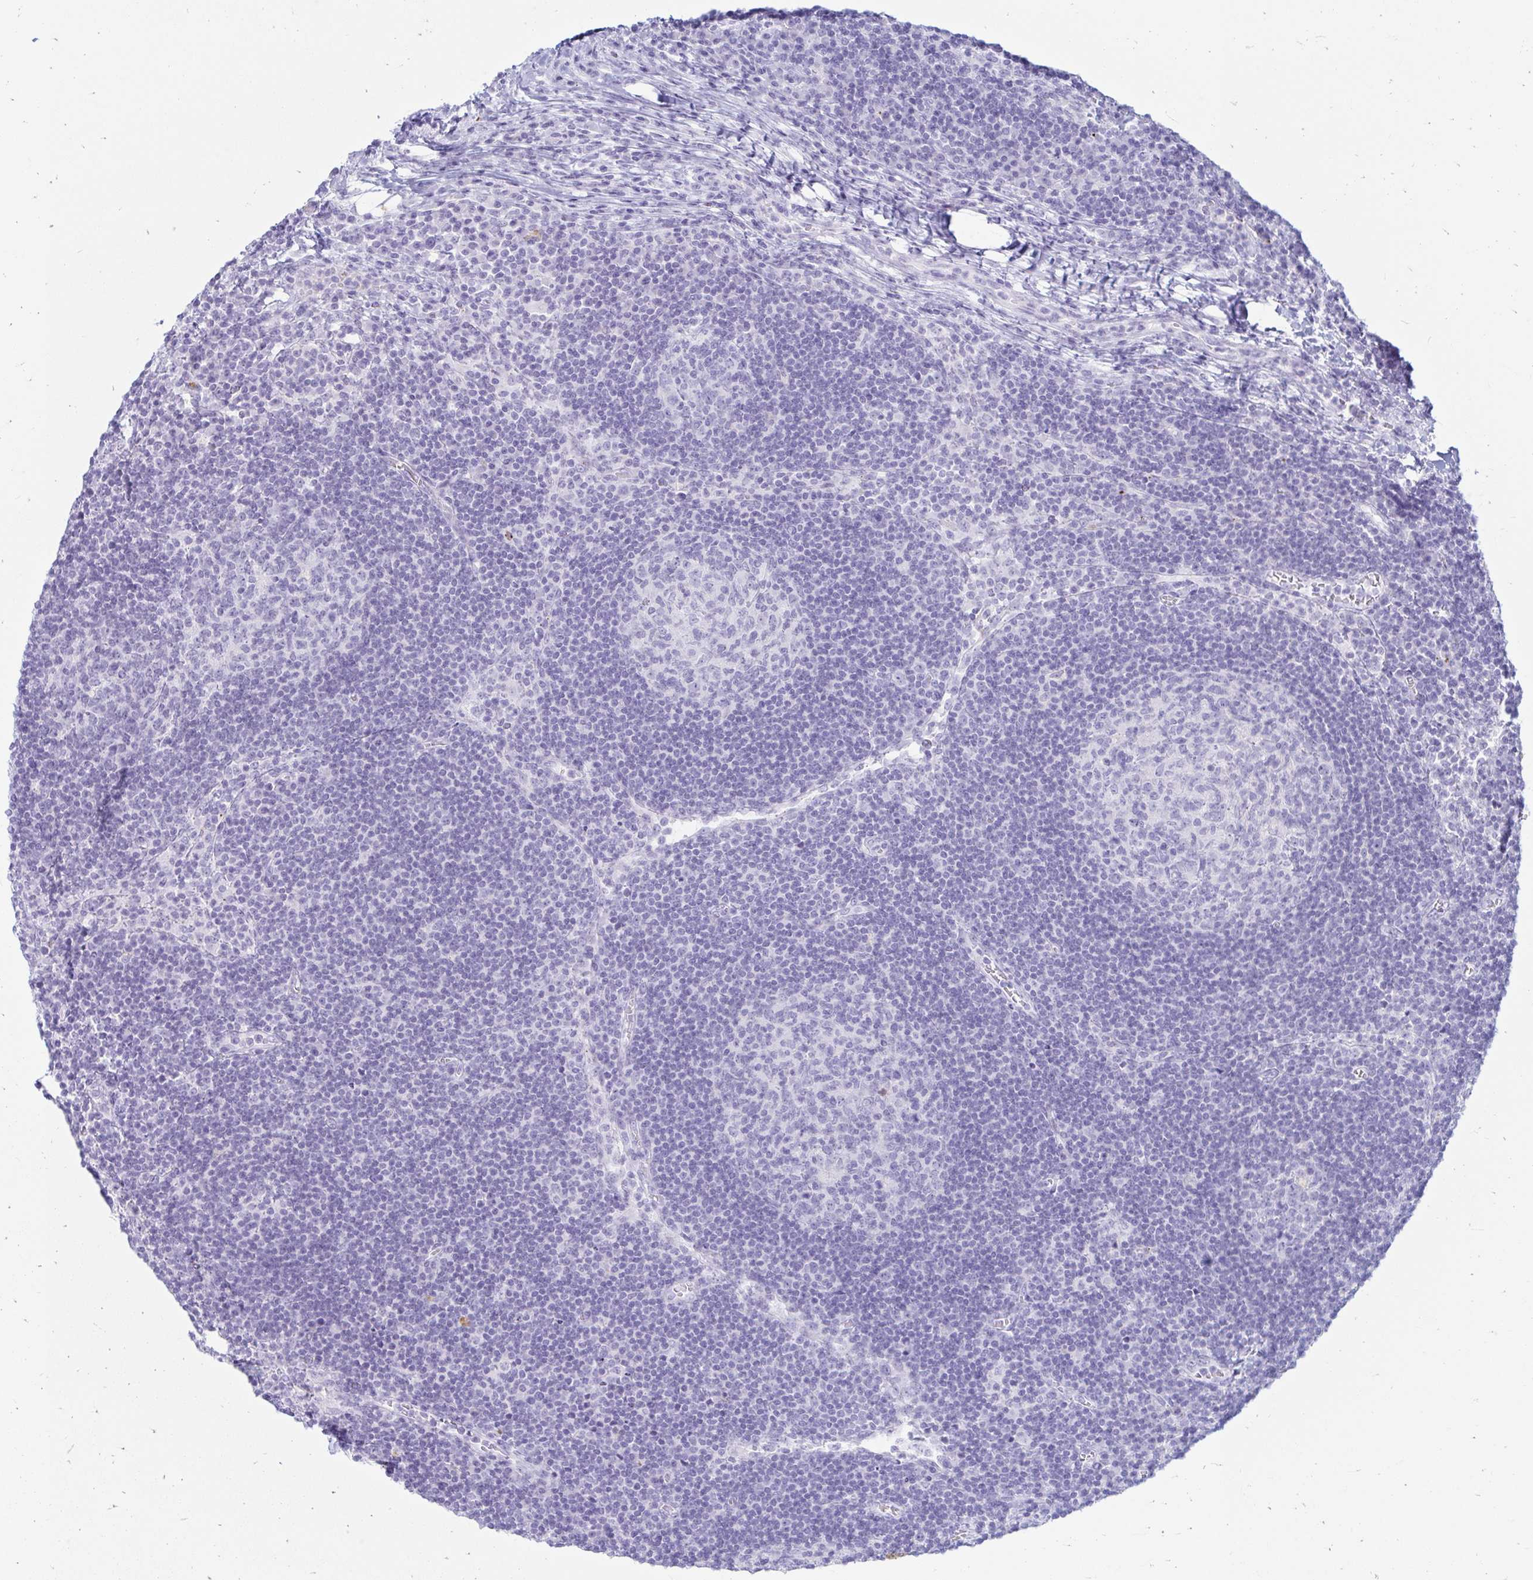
{"staining": {"intensity": "negative", "quantity": "none", "location": "none"}, "tissue": "lymph node", "cell_type": "Germinal center cells", "image_type": "normal", "snomed": [{"axis": "morphology", "description": "Normal tissue, NOS"}, {"axis": "topography", "description": "Lymph node"}], "caption": "An image of lymph node stained for a protein demonstrates no brown staining in germinal center cells. (DAB (3,3'-diaminobenzidine) immunohistochemistry visualized using brightfield microscopy, high magnification).", "gene": "ERICH6", "patient": {"sex": "male", "age": 67}}